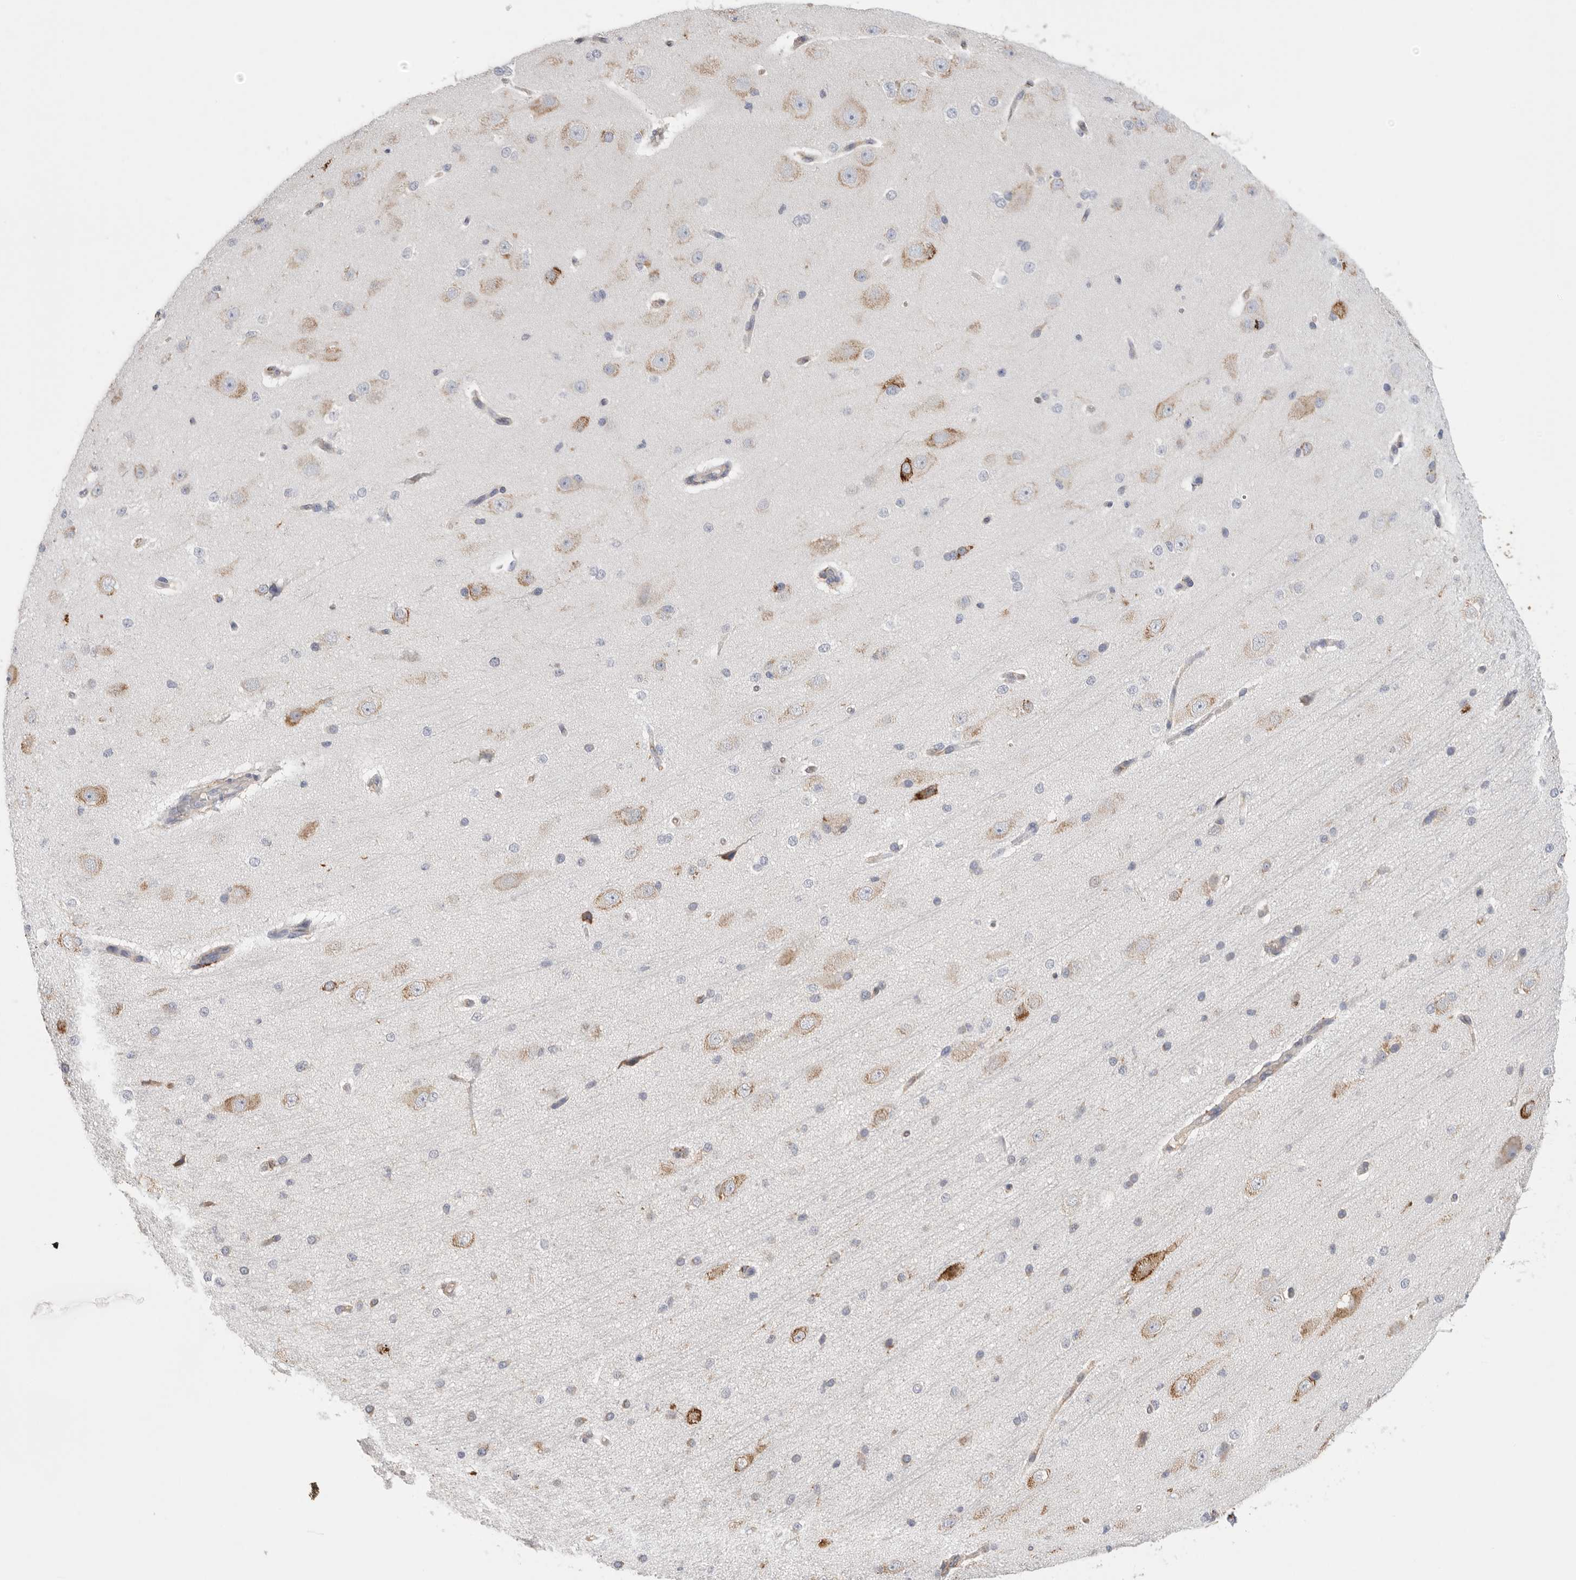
{"staining": {"intensity": "weak", "quantity": "<25%", "location": "cytoplasmic/membranous"}, "tissue": "cerebral cortex", "cell_type": "Endothelial cells", "image_type": "normal", "snomed": [{"axis": "morphology", "description": "Normal tissue, NOS"}, {"axis": "morphology", "description": "Developmental malformation"}, {"axis": "topography", "description": "Cerebral cortex"}], "caption": "Endothelial cells are negative for protein expression in unremarkable human cerebral cortex. (DAB immunohistochemistry (IHC) with hematoxylin counter stain).", "gene": "BLOC1S5", "patient": {"sex": "female", "age": 30}}